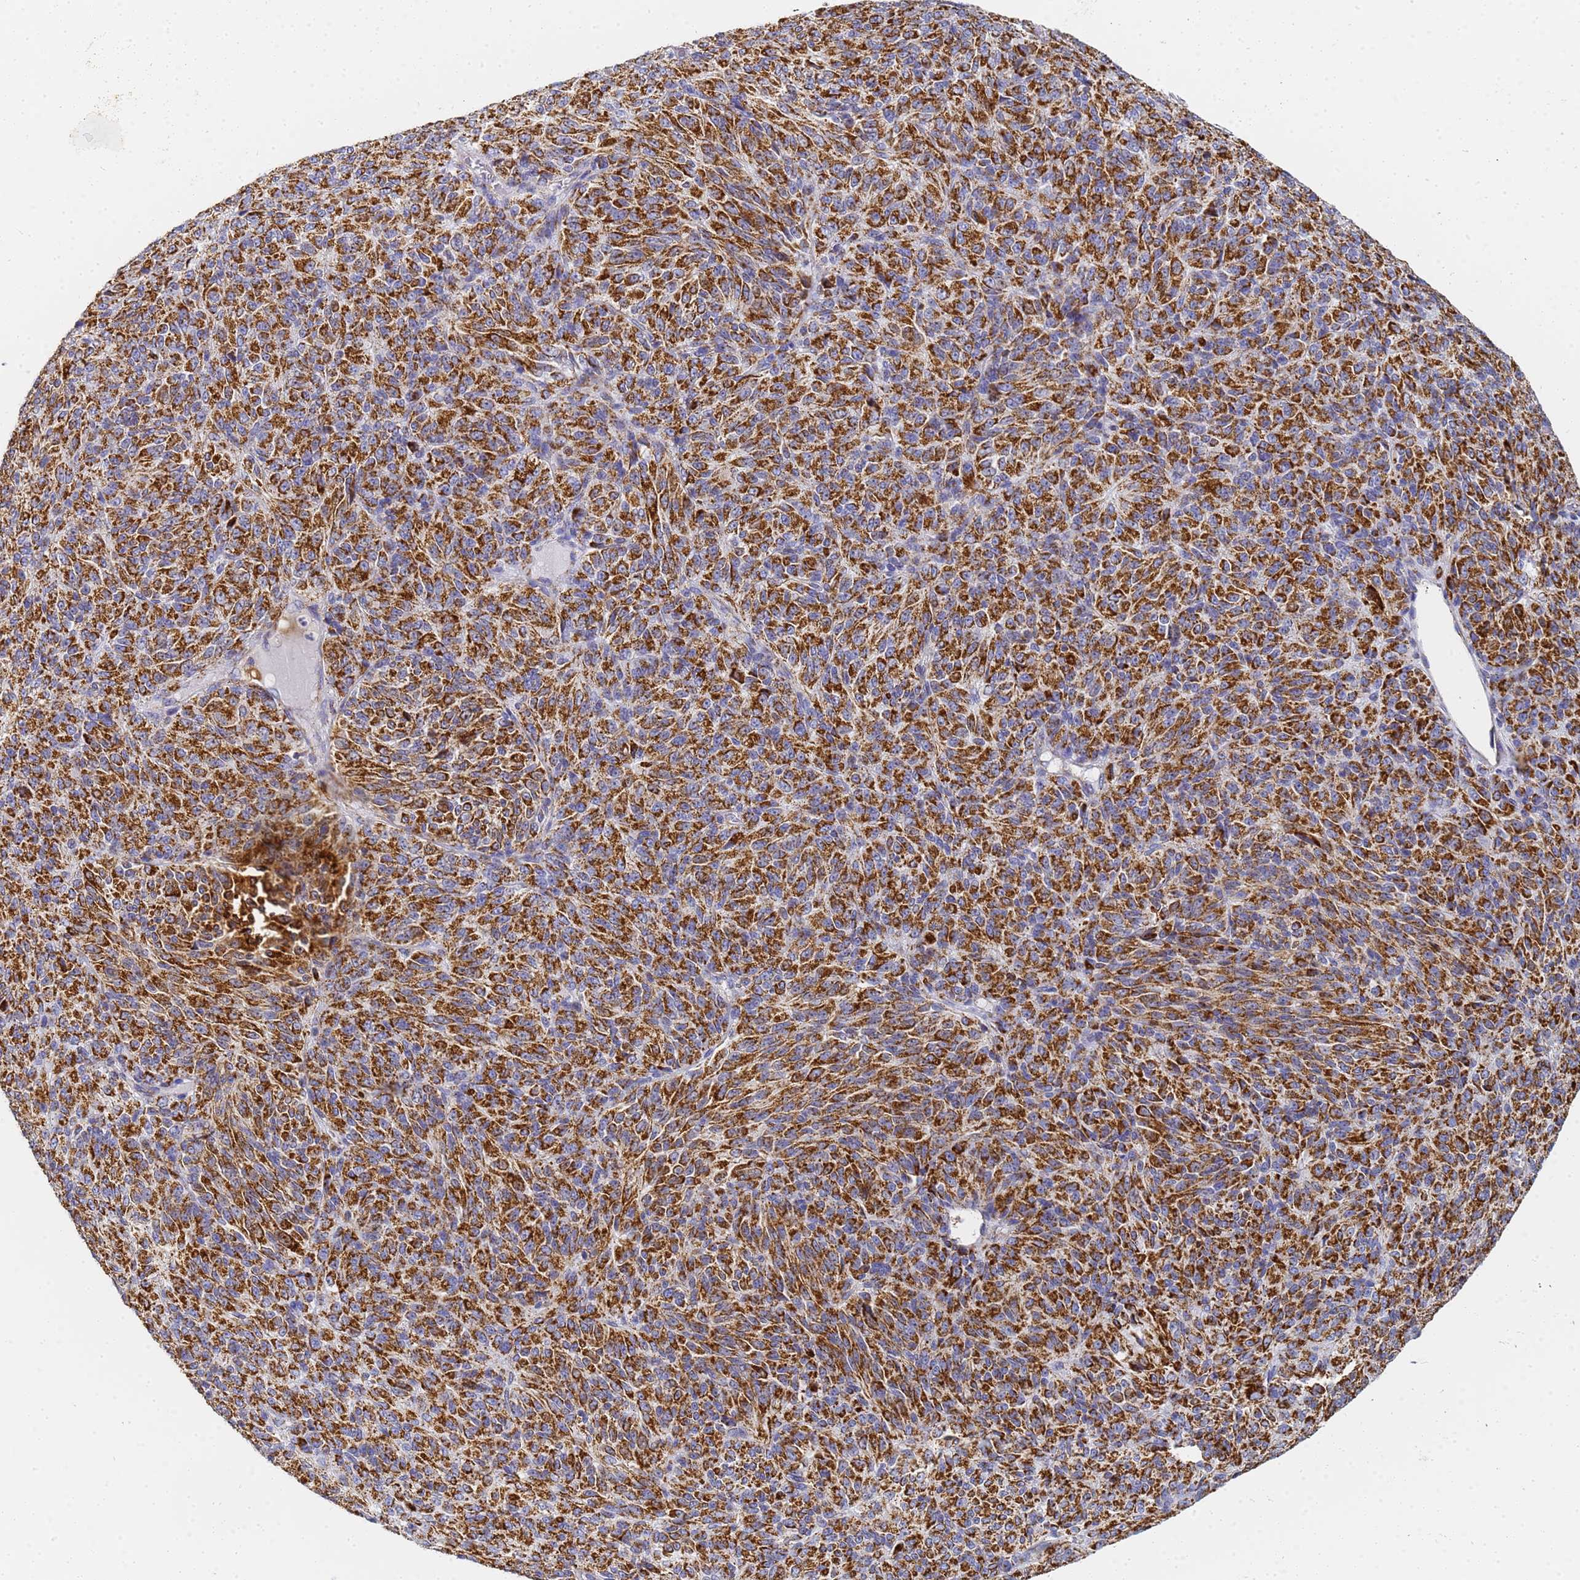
{"staining": {"intensity": "strong", "quantity": ">75%", "location": "cytoplasmic/membranous"}, "tissue": "melanoma", "cell_type": "Tumor cells", "image_type": "cancer", "snomed": [{"axis": "morphology", "description": "Malignant melanoma, Metastatic site"}, {"axis": "topography", "description": "Brain"}], "caption": "Strong cytoplasmic/membranous positivity is present in approximately >75% of tumor cells in melanoma. (DAB IHC, brown staining for protein, blue staining for nuclei).", "gene": "CNIH4", "patient": {"sex": "female", "age": 56}}